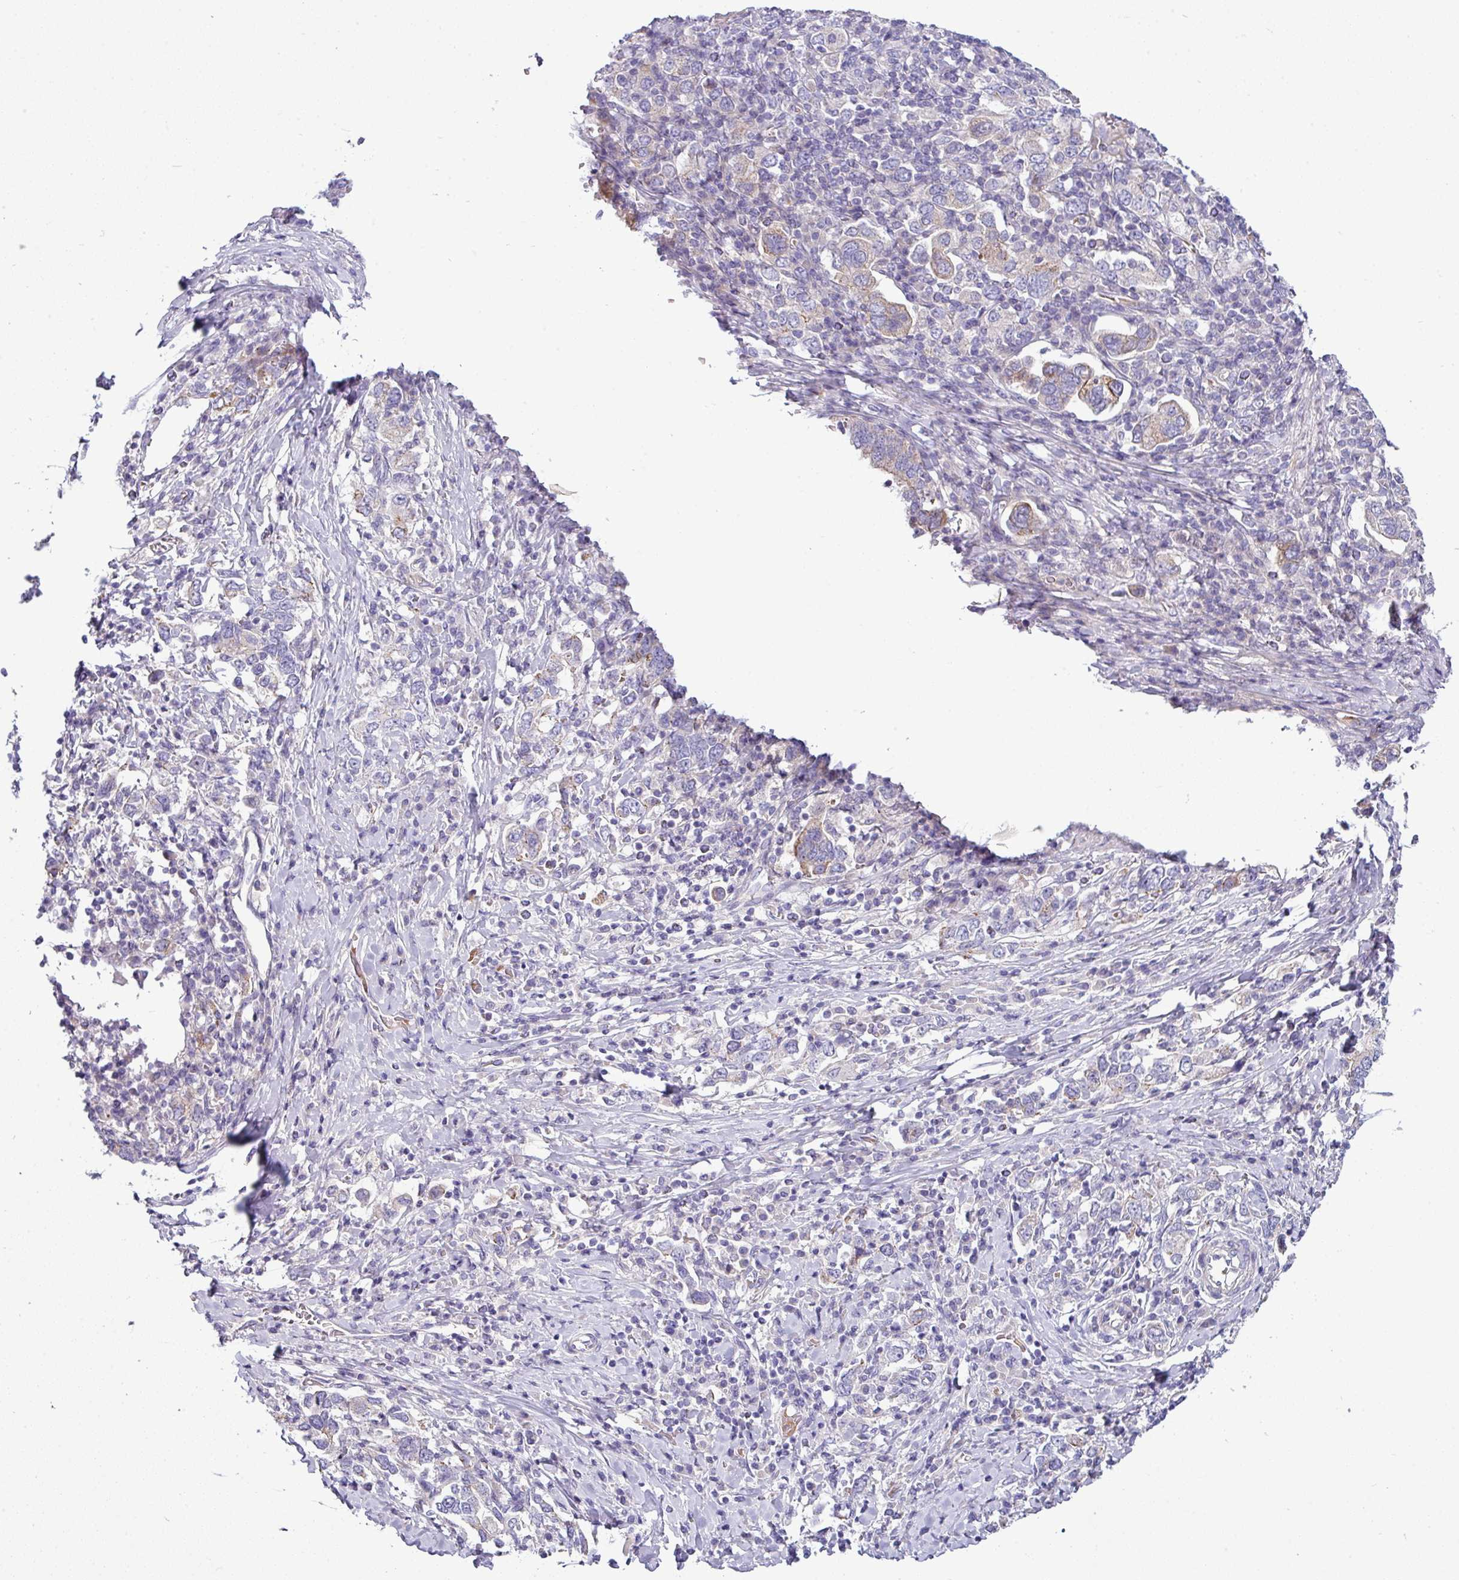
{"staining": {"intensity": "negative", "quantity": "none", "location": "none"}, "tissue": "stomach cancer", "cell_type": "Tumor cells", "image_type": "cancer", "snomed": [{"axis": "morphology", "description": "Adenocarcinoma, NOS"}, {"axis": "topography", "description": "Stomach, upper"}, {"axis": "topography", "description": "Stomach"}], "caption": "Tumor cells show no significant expression in stomach cancer (adenocarcinoma).", "gene": "ACAP3", "patient": {"sex": "male", "age": 62}}